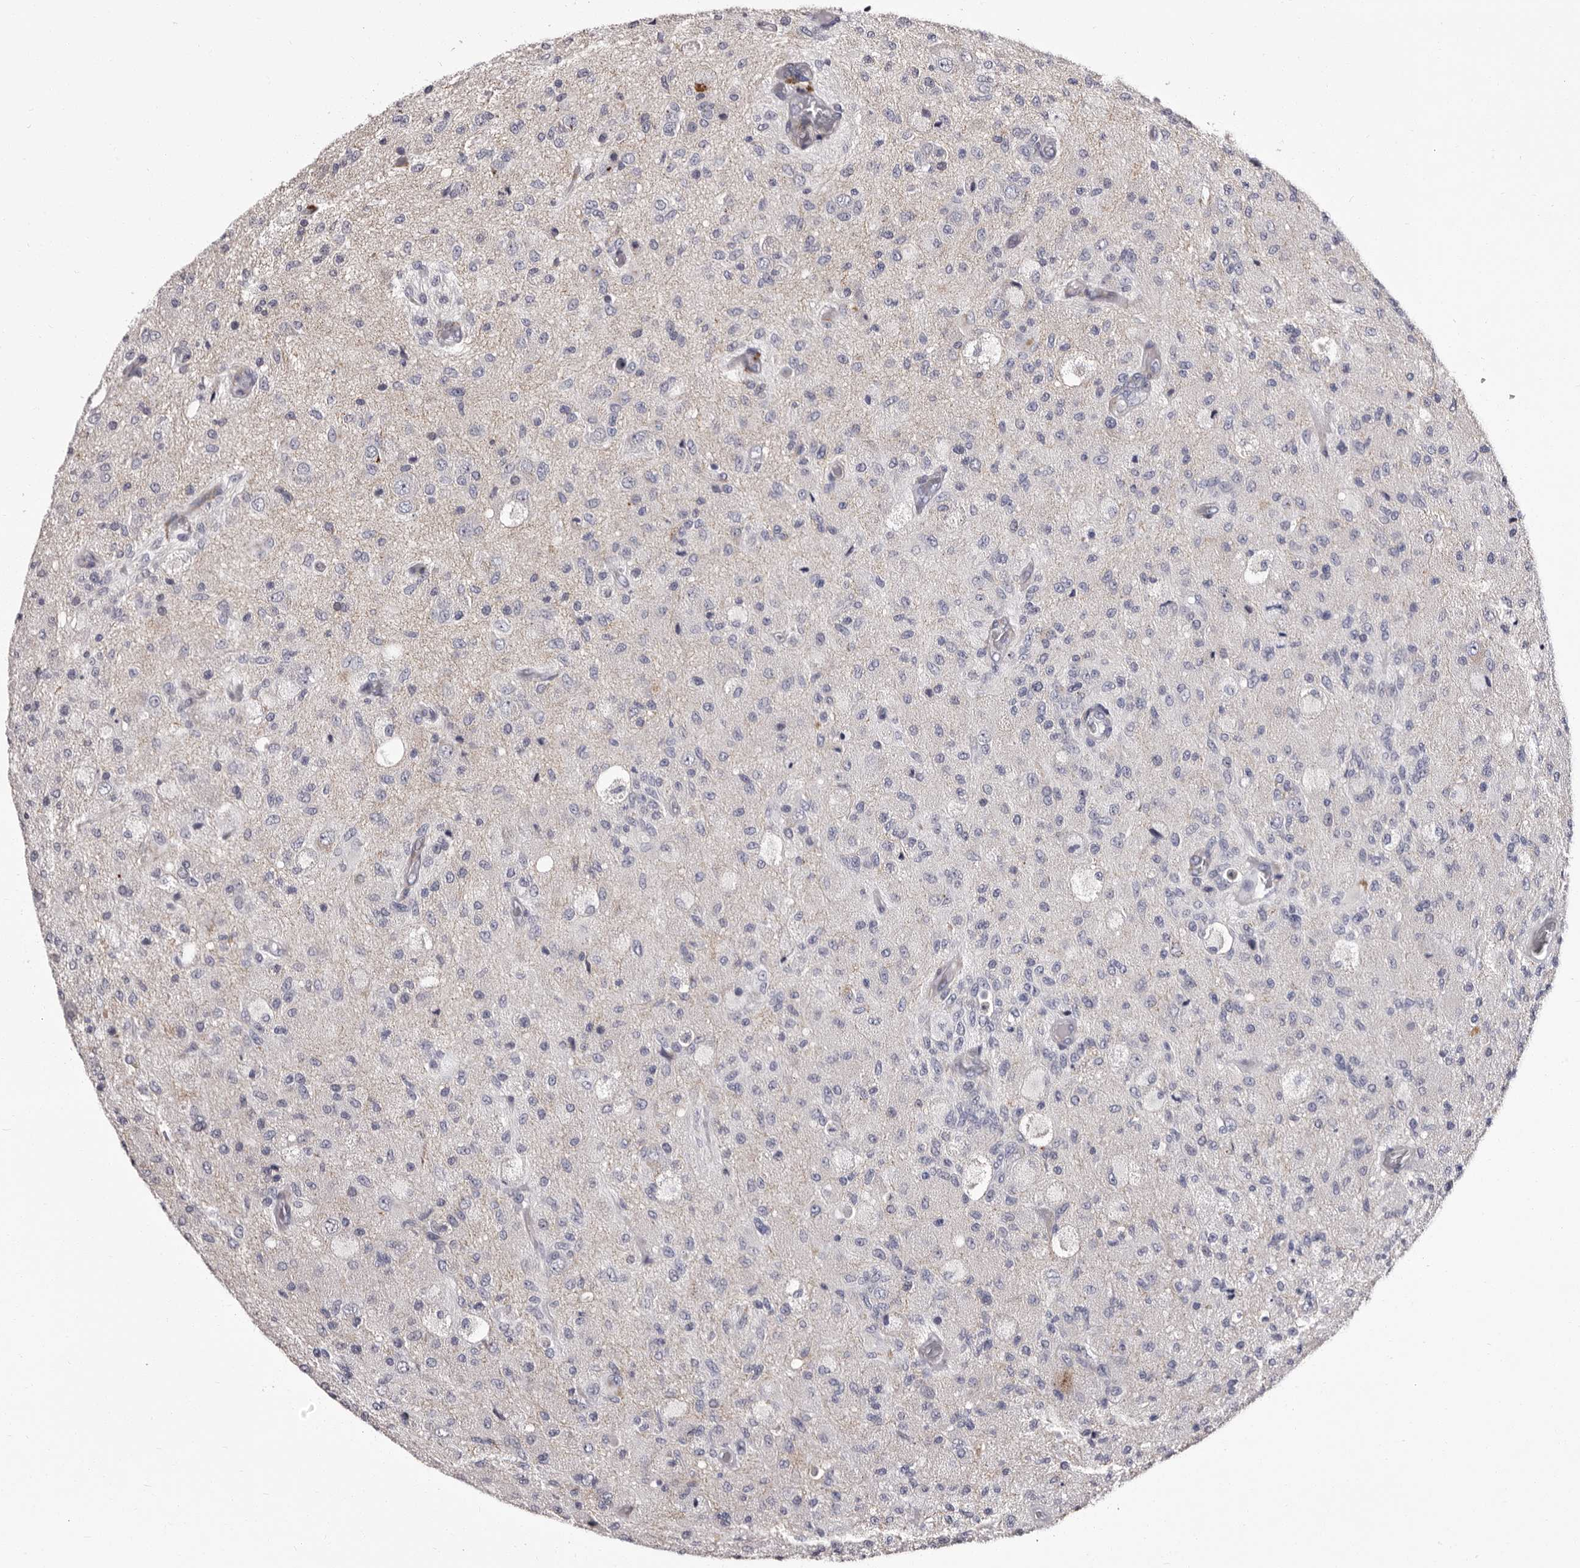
{"staining": {"intensity": "negative", "quantity": "none", "location": "none"}, "tissue": "glioma", "cell_type": "Tumor cells", "image_type": "cancer", "snomed": [{"axis": "morphology", "description": "Normal tissue, NOS"}, {"axis": "morphology", "description": "Glioma, malignant, High grade"}, {"axis": "topography", "description": "Cerebral cortex"}], "caption": "Immunohistochemical staining of malignant high-grade glioma exhibits no significant staining in tumor cells.", "gene": "AUNIP", "patient": {"sex": "male", "age": 77}}